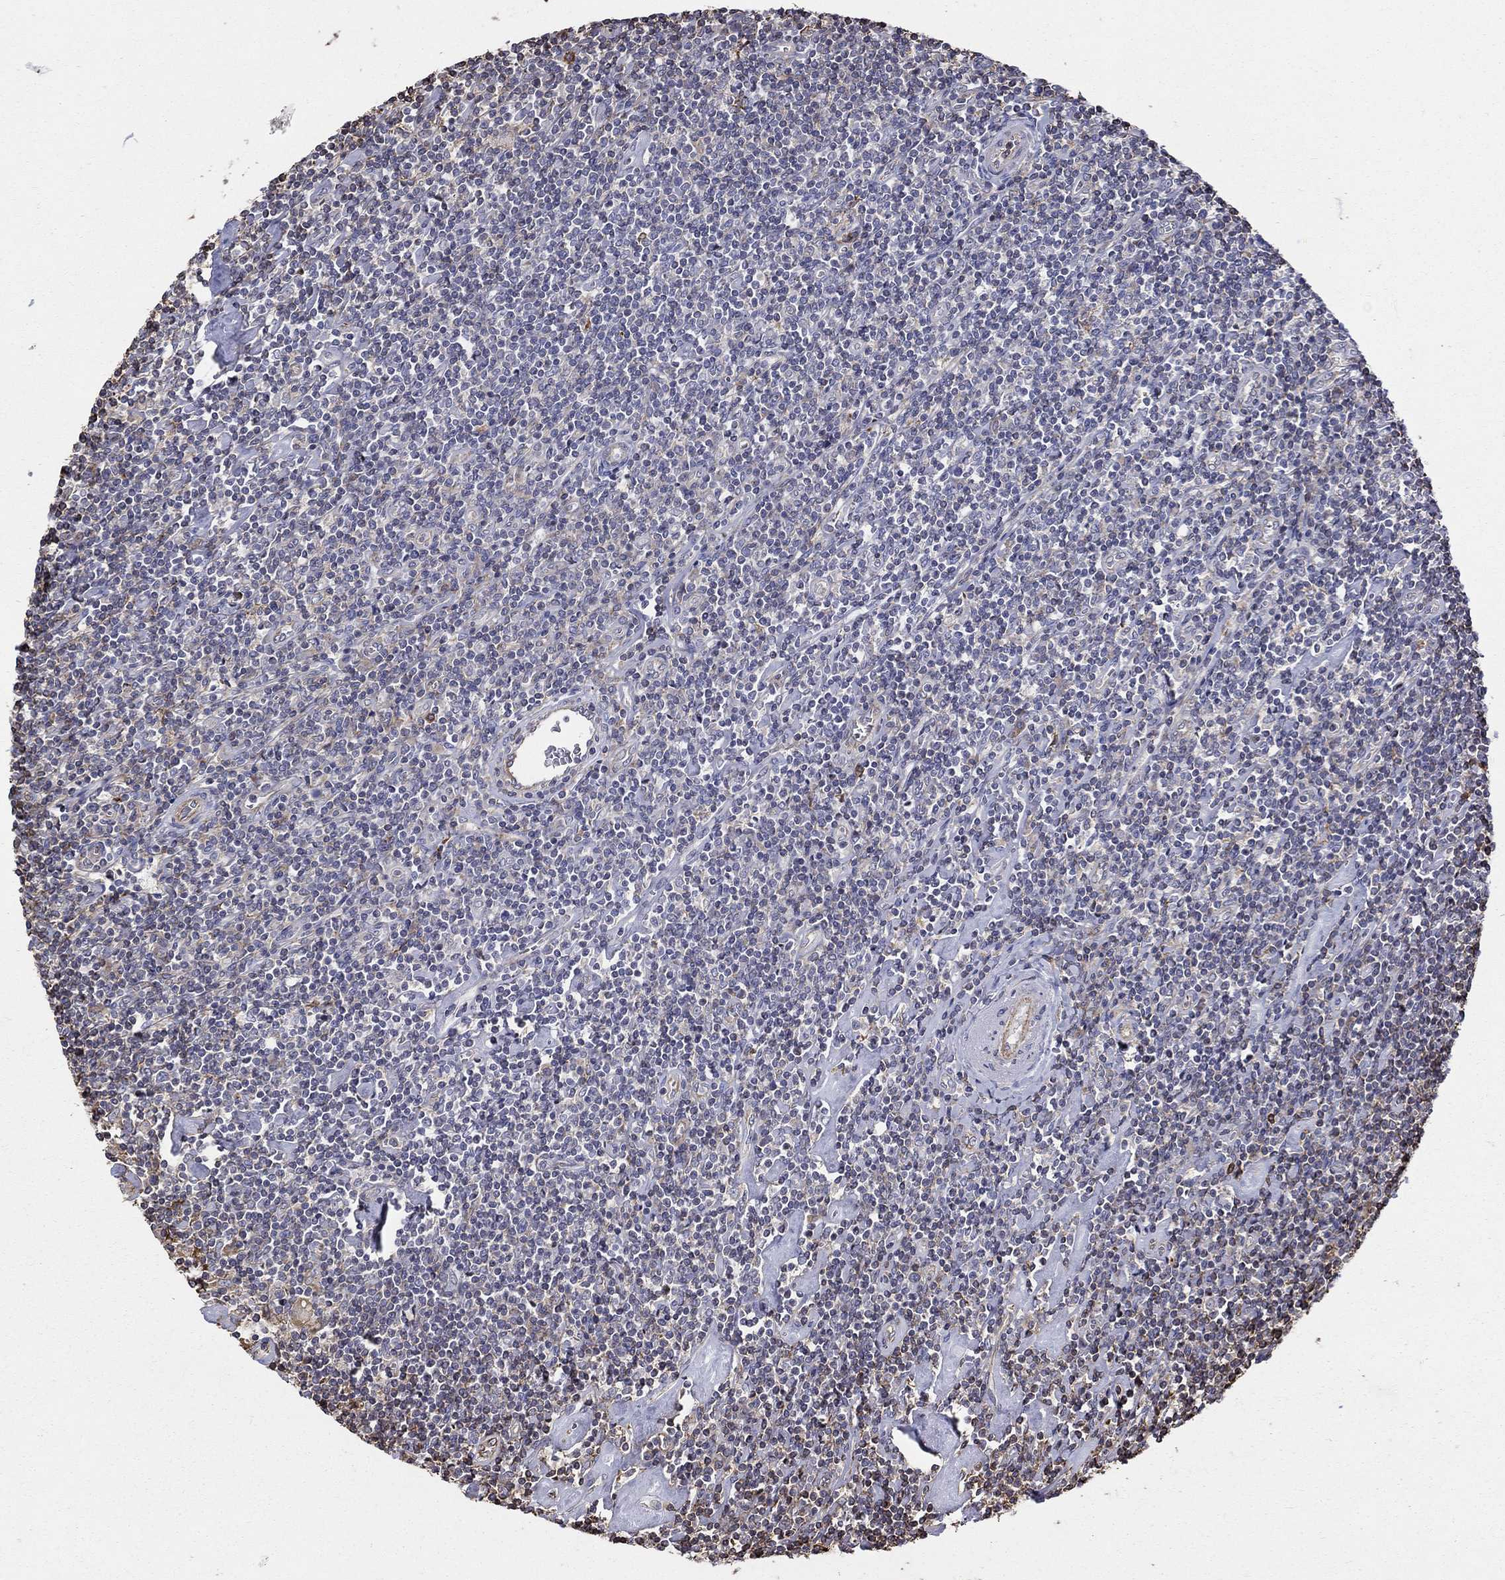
{"staining": {"intensity": "negative", "quantity": "none", "location": "none"}, "tissue": "lymphoma", "cell_type": "Tumor cells", "image_type": "cancer", "snomed": [{"axis": "morphology", "description": "Hodgkin's disease, NOS"}, {"axis": "topography", "description": "Lymph node"}], "caption": "This is an immunohistochemistry histopathology image of lymphoma. There is no staining in tumor cells.", "gene": "NPHP1", "patient": {"sex": "male", "age": 40}}